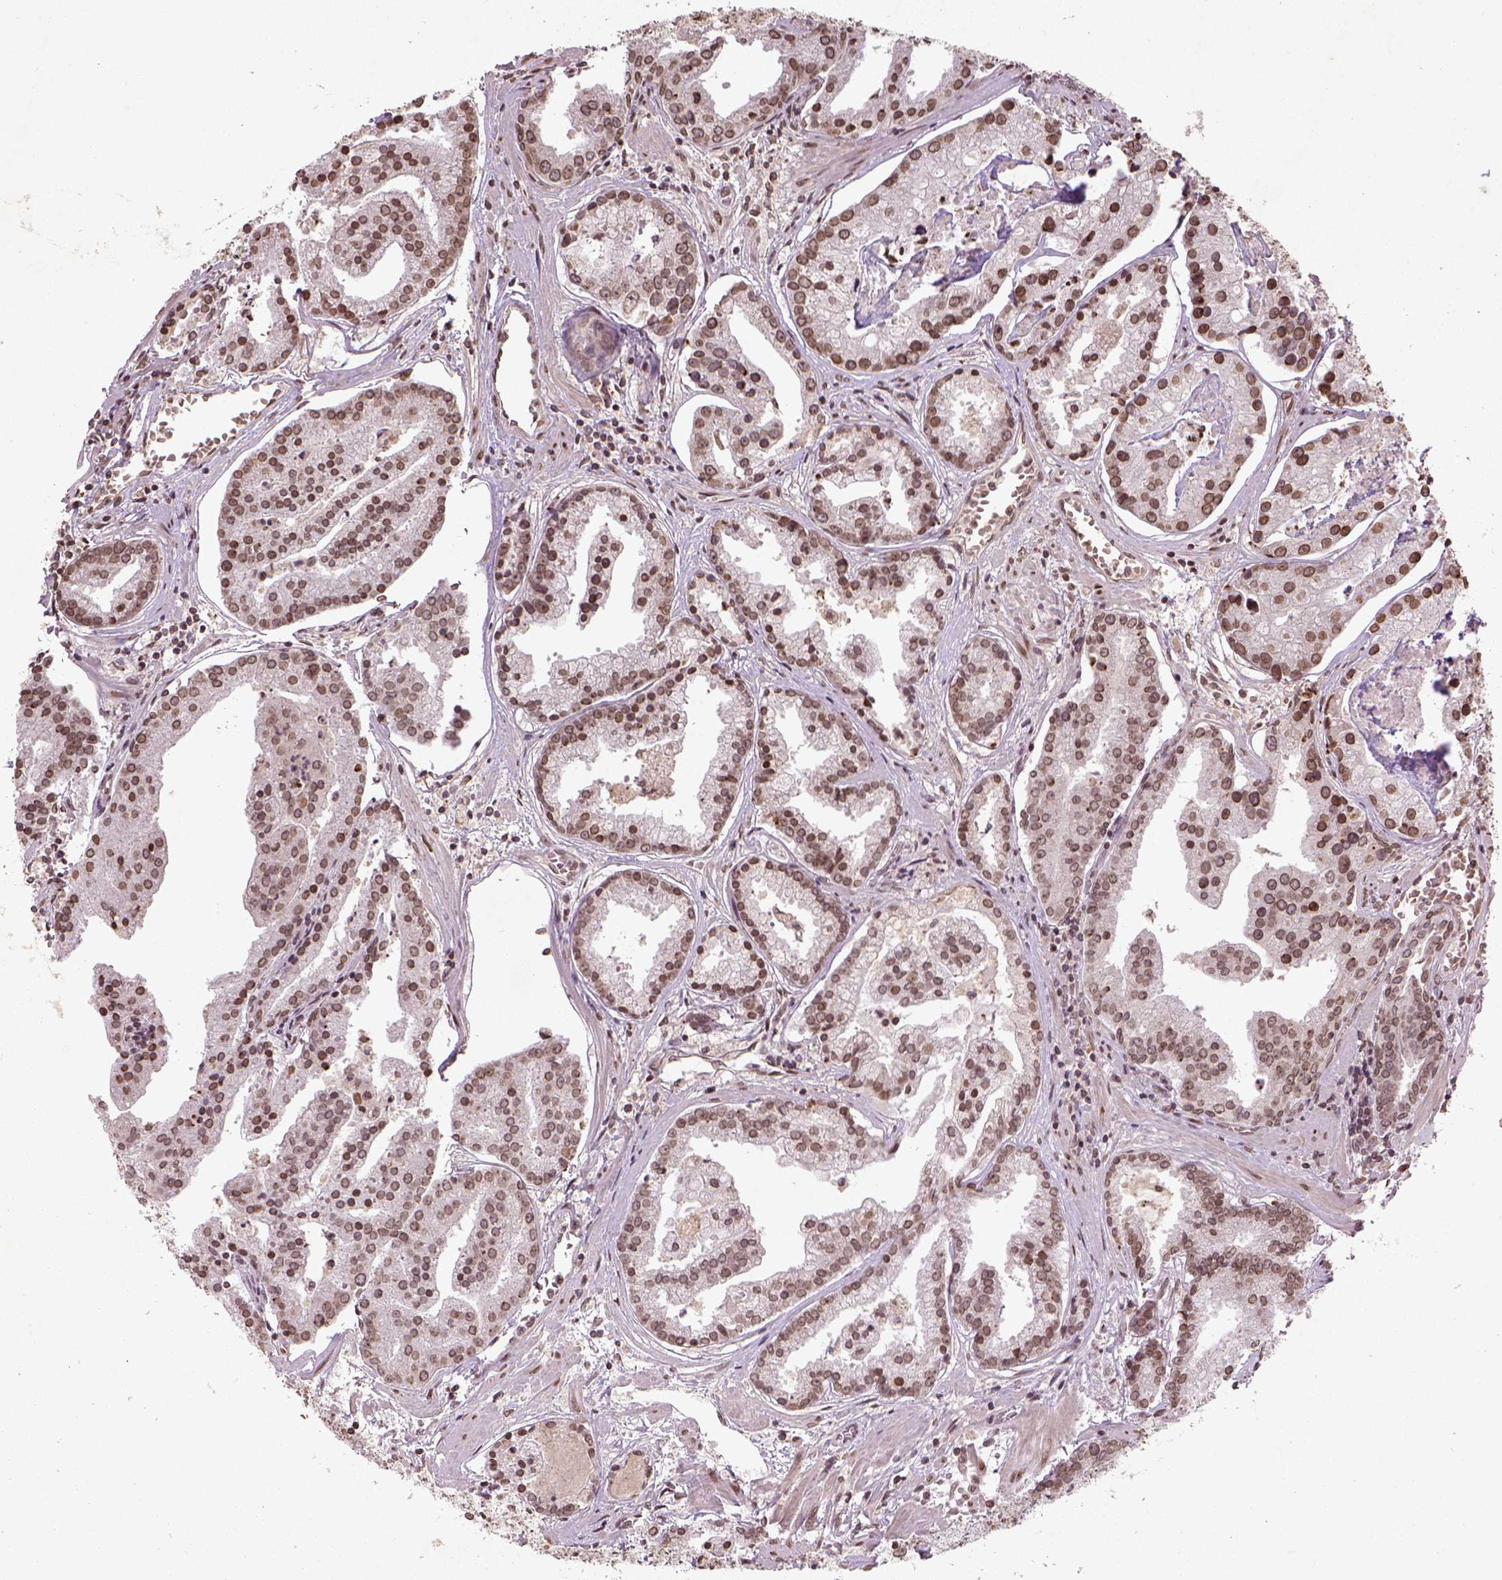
{"staining": {"intensity": "moderate", "quantity": ">75%", "location": "nuclear"}, "tissue": "prostate cancer", "cell_type": "Tumor cells", "image_type": "cancer", "snomed": [{"axis": "morphology", "description": "Adenocarcinoma, NOS"}, {"axis": "topography", "description": "Prostate and seminal vesicle, NOS"}, {"axis": "topography", "description": "Prostate"}], "caption": "This is an image of IHC staining of adenocarcinoma (prostate), which shows moderate expression in the nuclear of tumor cells.", "gene": "BANF1", "patient": {"sex": "male", "age": 44}}